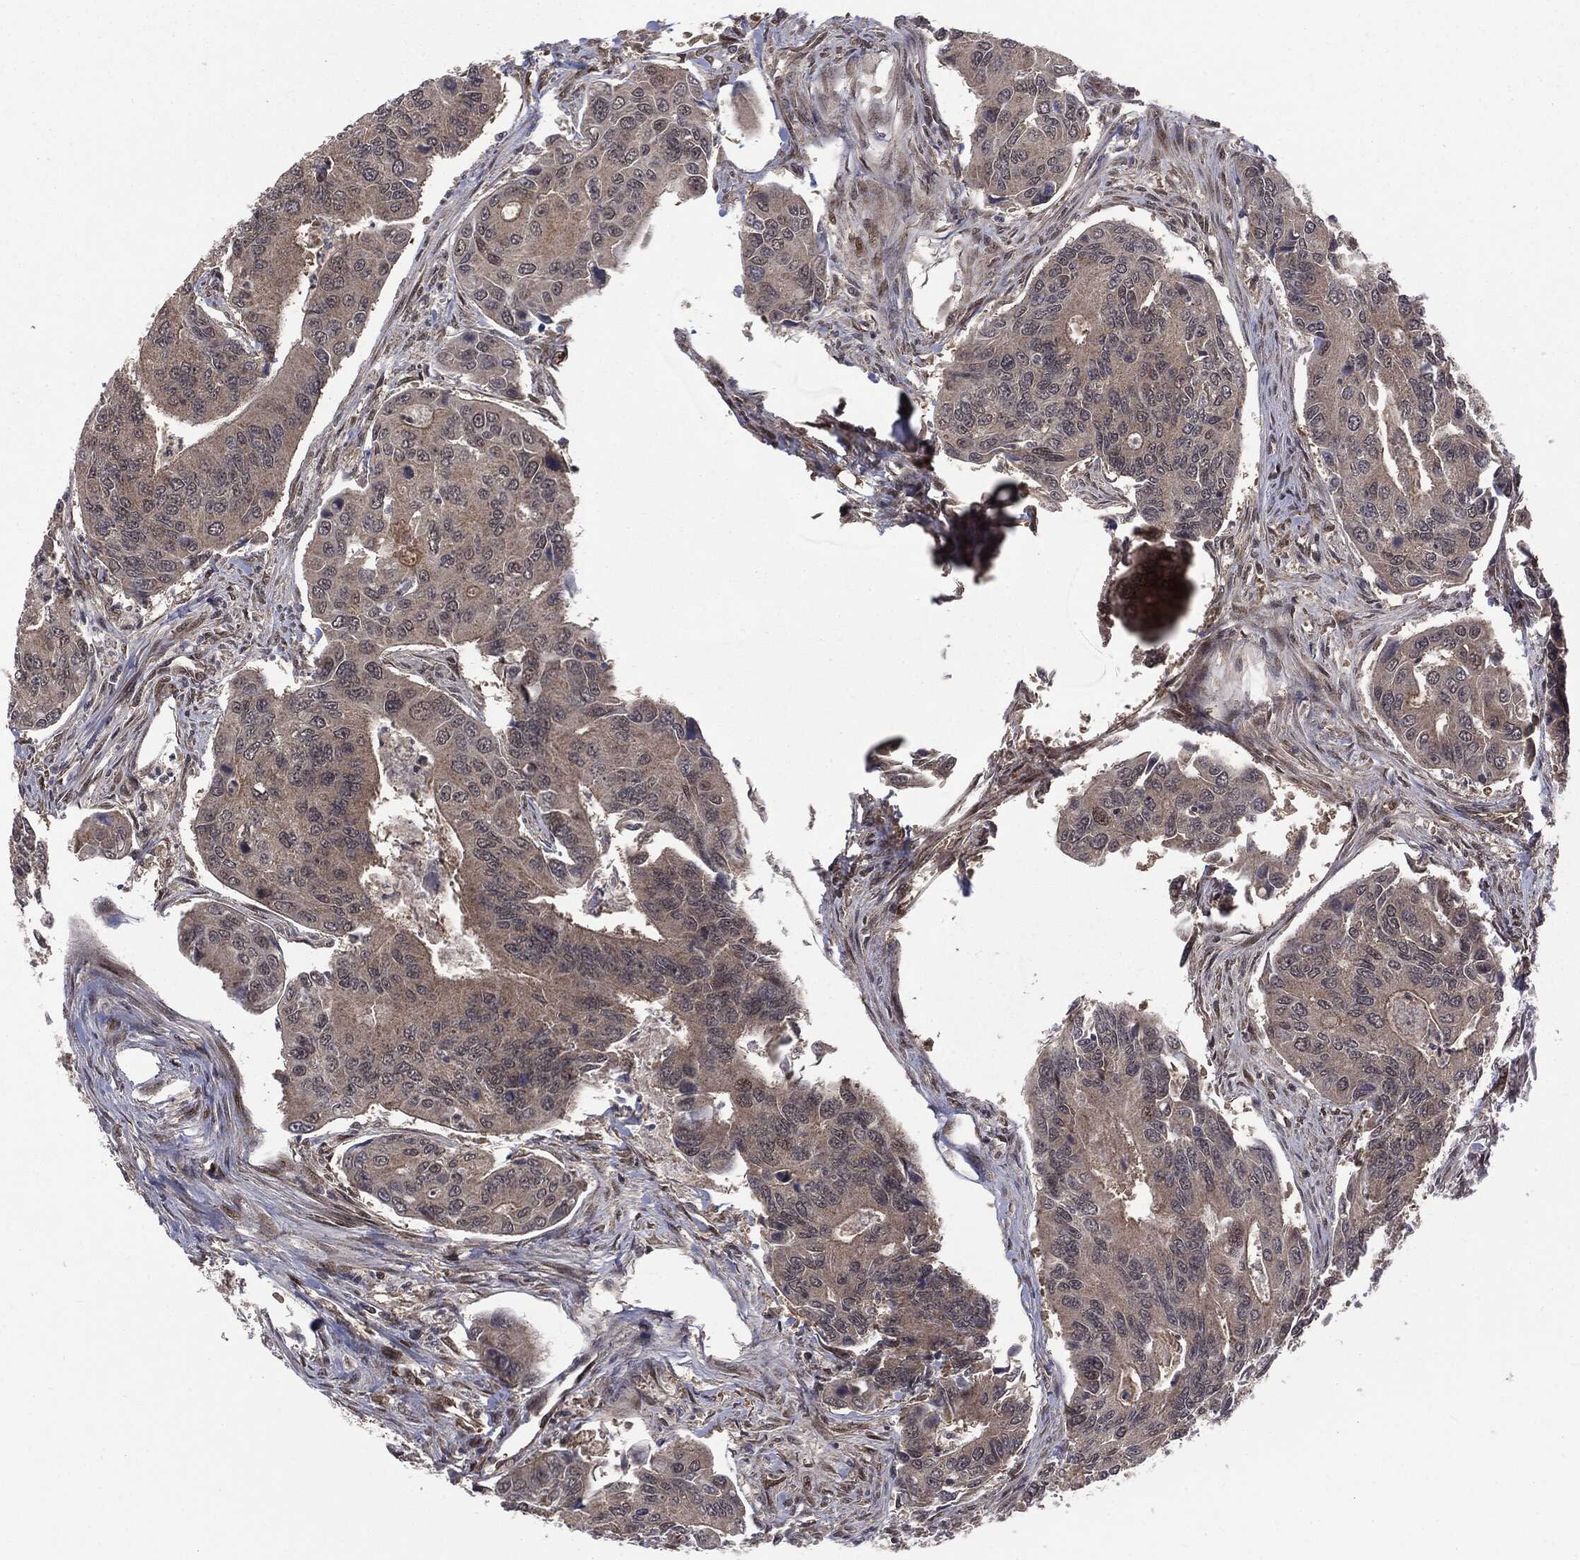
{"staining": {"intensity": "negative", "quantity": "none", "location": "none"}, "tissue": "colorectal cancer", "cell_type": "Tumor cells", "image_type": "cancer", "snomed": [{"axis": "morphology", "description": "Adenocarcinoma, NOS"}, {"axis": "topography", "description": "Colon"}], "caption": "A micrograph of human colorectal adenocarcinoma is negative for staining in tumor cells.", "gene": "PTPA", "patient": {"sex": "female", "age": 67}}